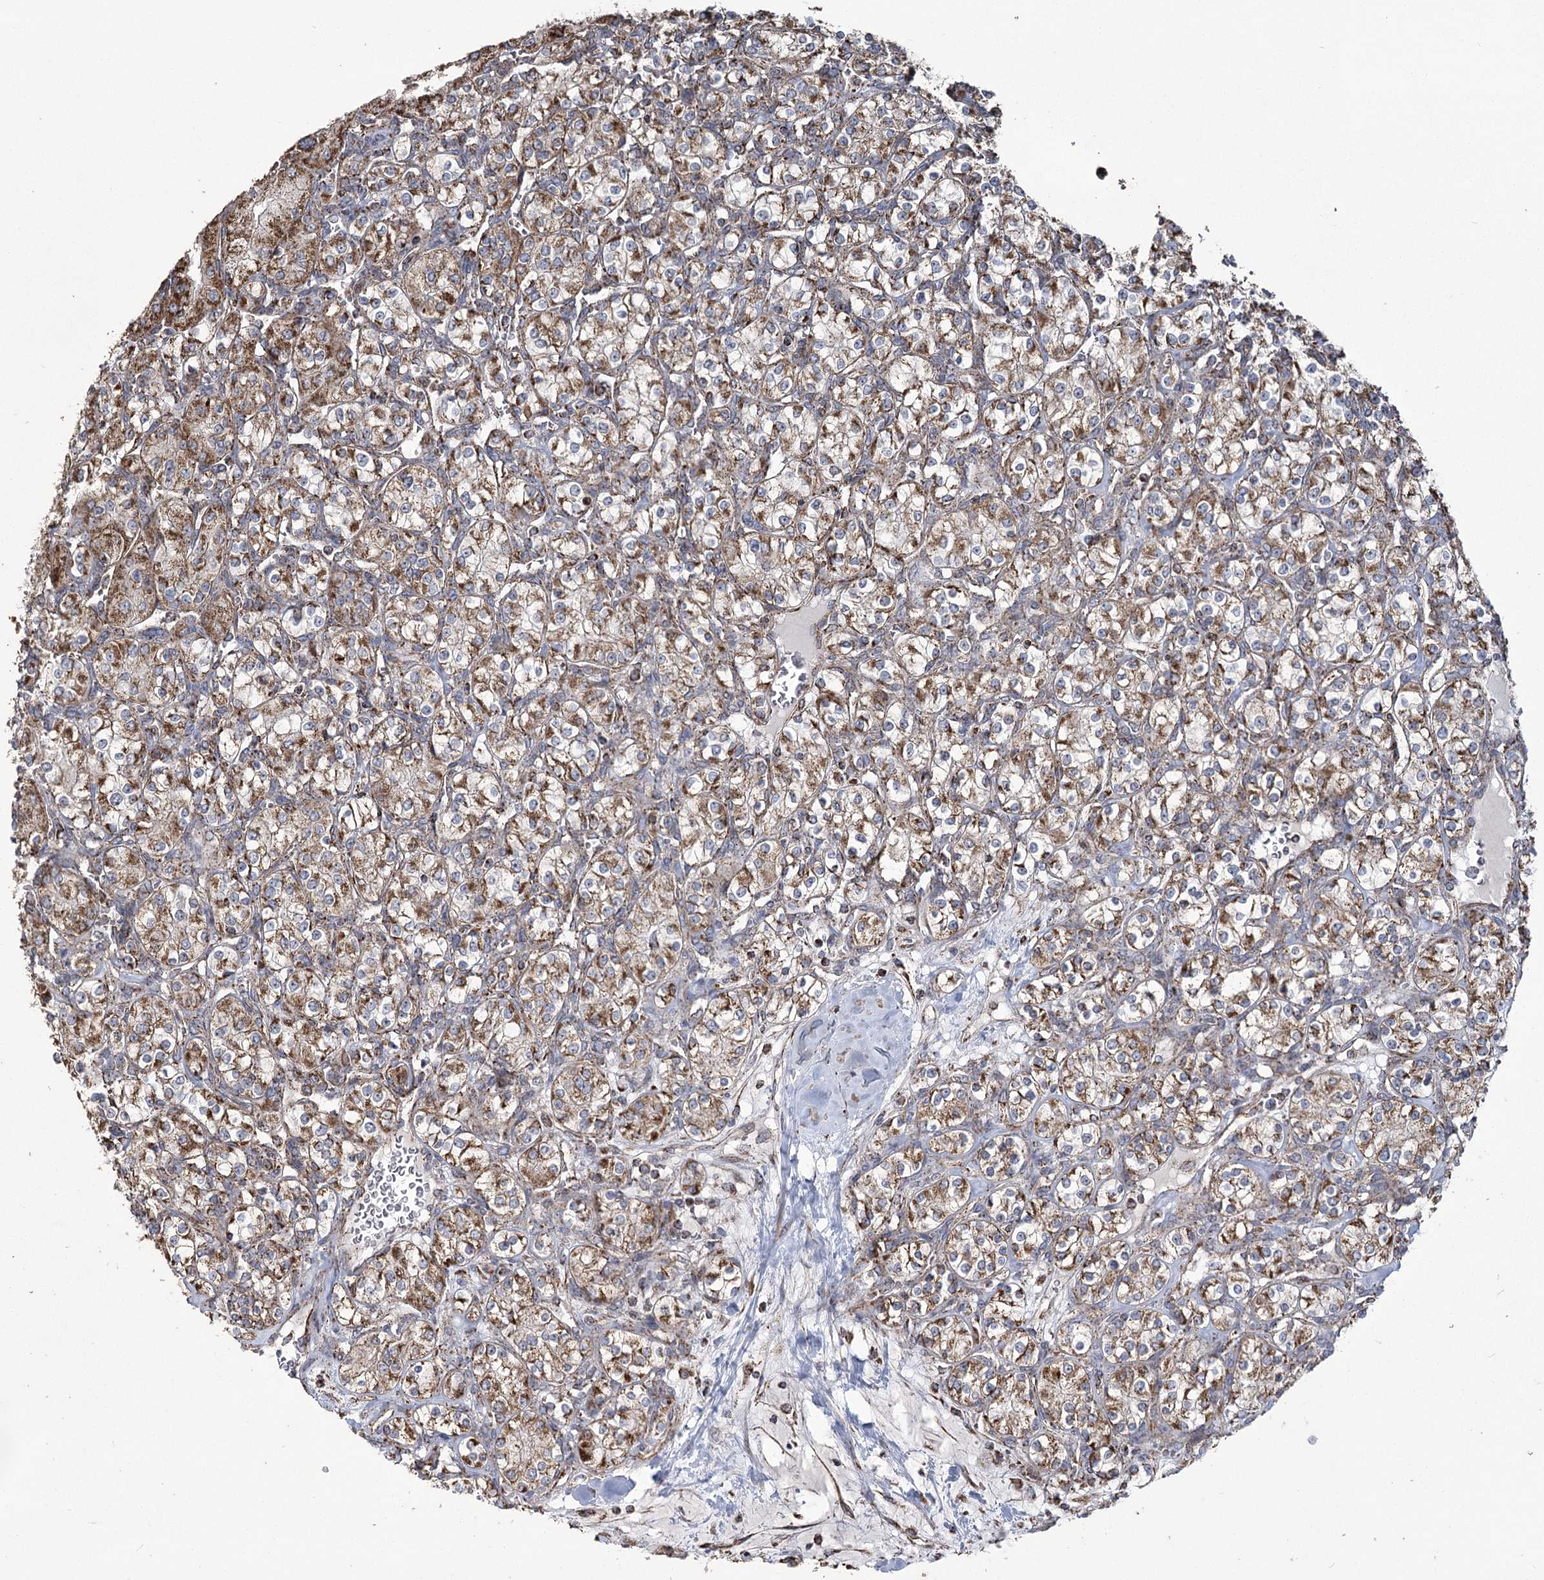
{"staining": {"intensity": "moderate", "quantity": ">75%", "location": "cytoplasmic/membranous"}, "tissue": "renal cancer", "cell_type": "Tumor cells", "image_type": "cancer", "snomed": [{"axis": "morphology", "description": "Adenocarcinoma, NOS"}, {"axis": "topography", "description": "Kidney"}], "caption": "A micrograph of renal cancer (adenocarcinoma) stained for a protein displays moderate cytoplasmic/membranous brown staining in tumor cells. The staining was performed using DAB, with brown indicating positive protein expression. Nuclei are stained blue with hematoxylin.", "gene": "RANBP3L", "patient": {"sex": "male", "age": 77}}